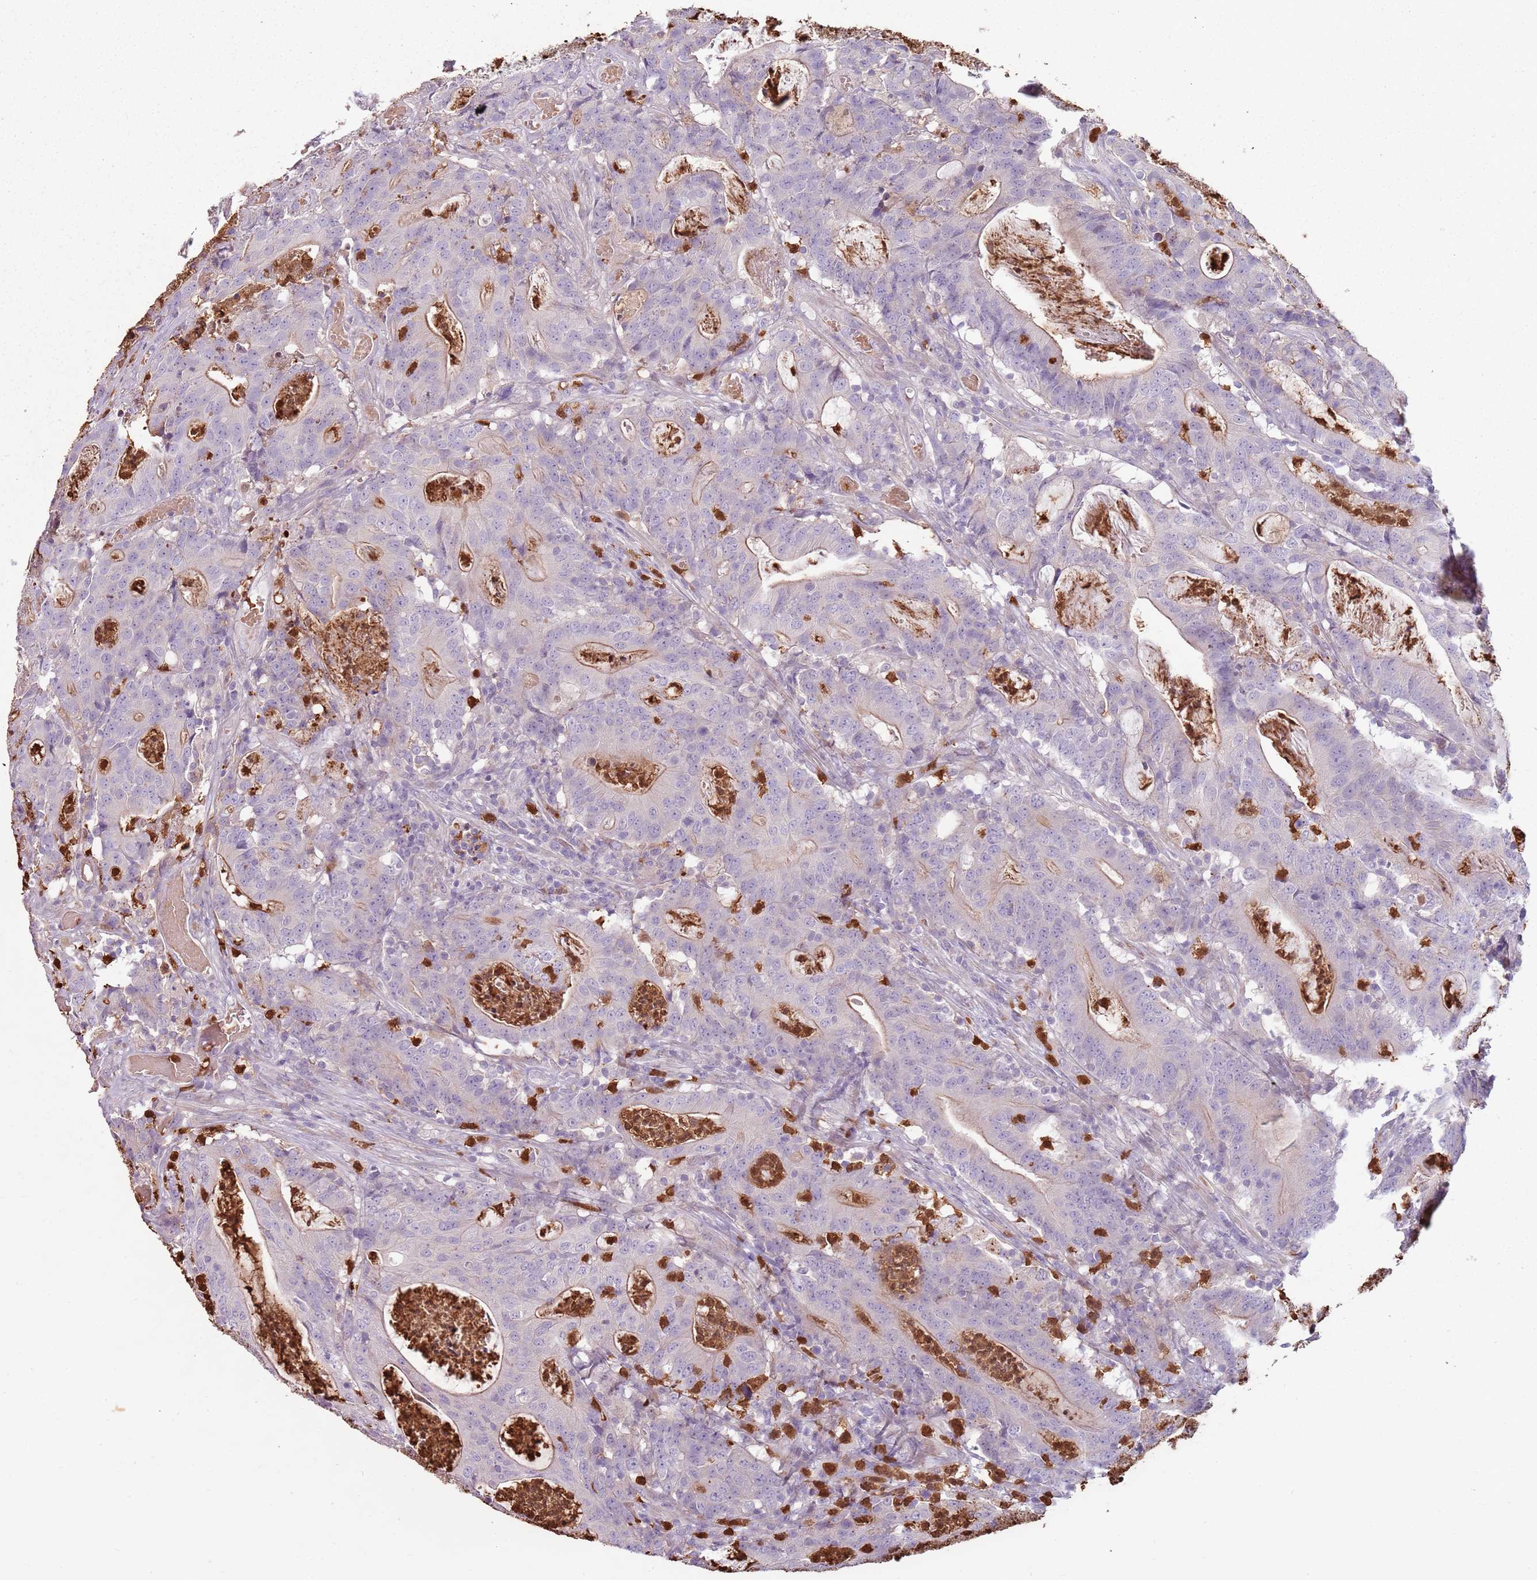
{"staining": {"intensity": "weak", "quantity": "<25%", "location": "cytoplasmic/membranous"}, "tissue": "colorectal cancer", "cell_type": "Tumor cells", "image_type": "cancer", "snomed": [{"axis": "morphology", "description": "Adenocarcinoma, NOS"}, {"axis": "topography", "description": "Colon"}], "caption": "Protein analysis of colorectal adenocarcinoma demonstrates no significant positivity in tumor cells.", "gene": "SPAG4", "patient": {"sex": "male", "age": 83}}